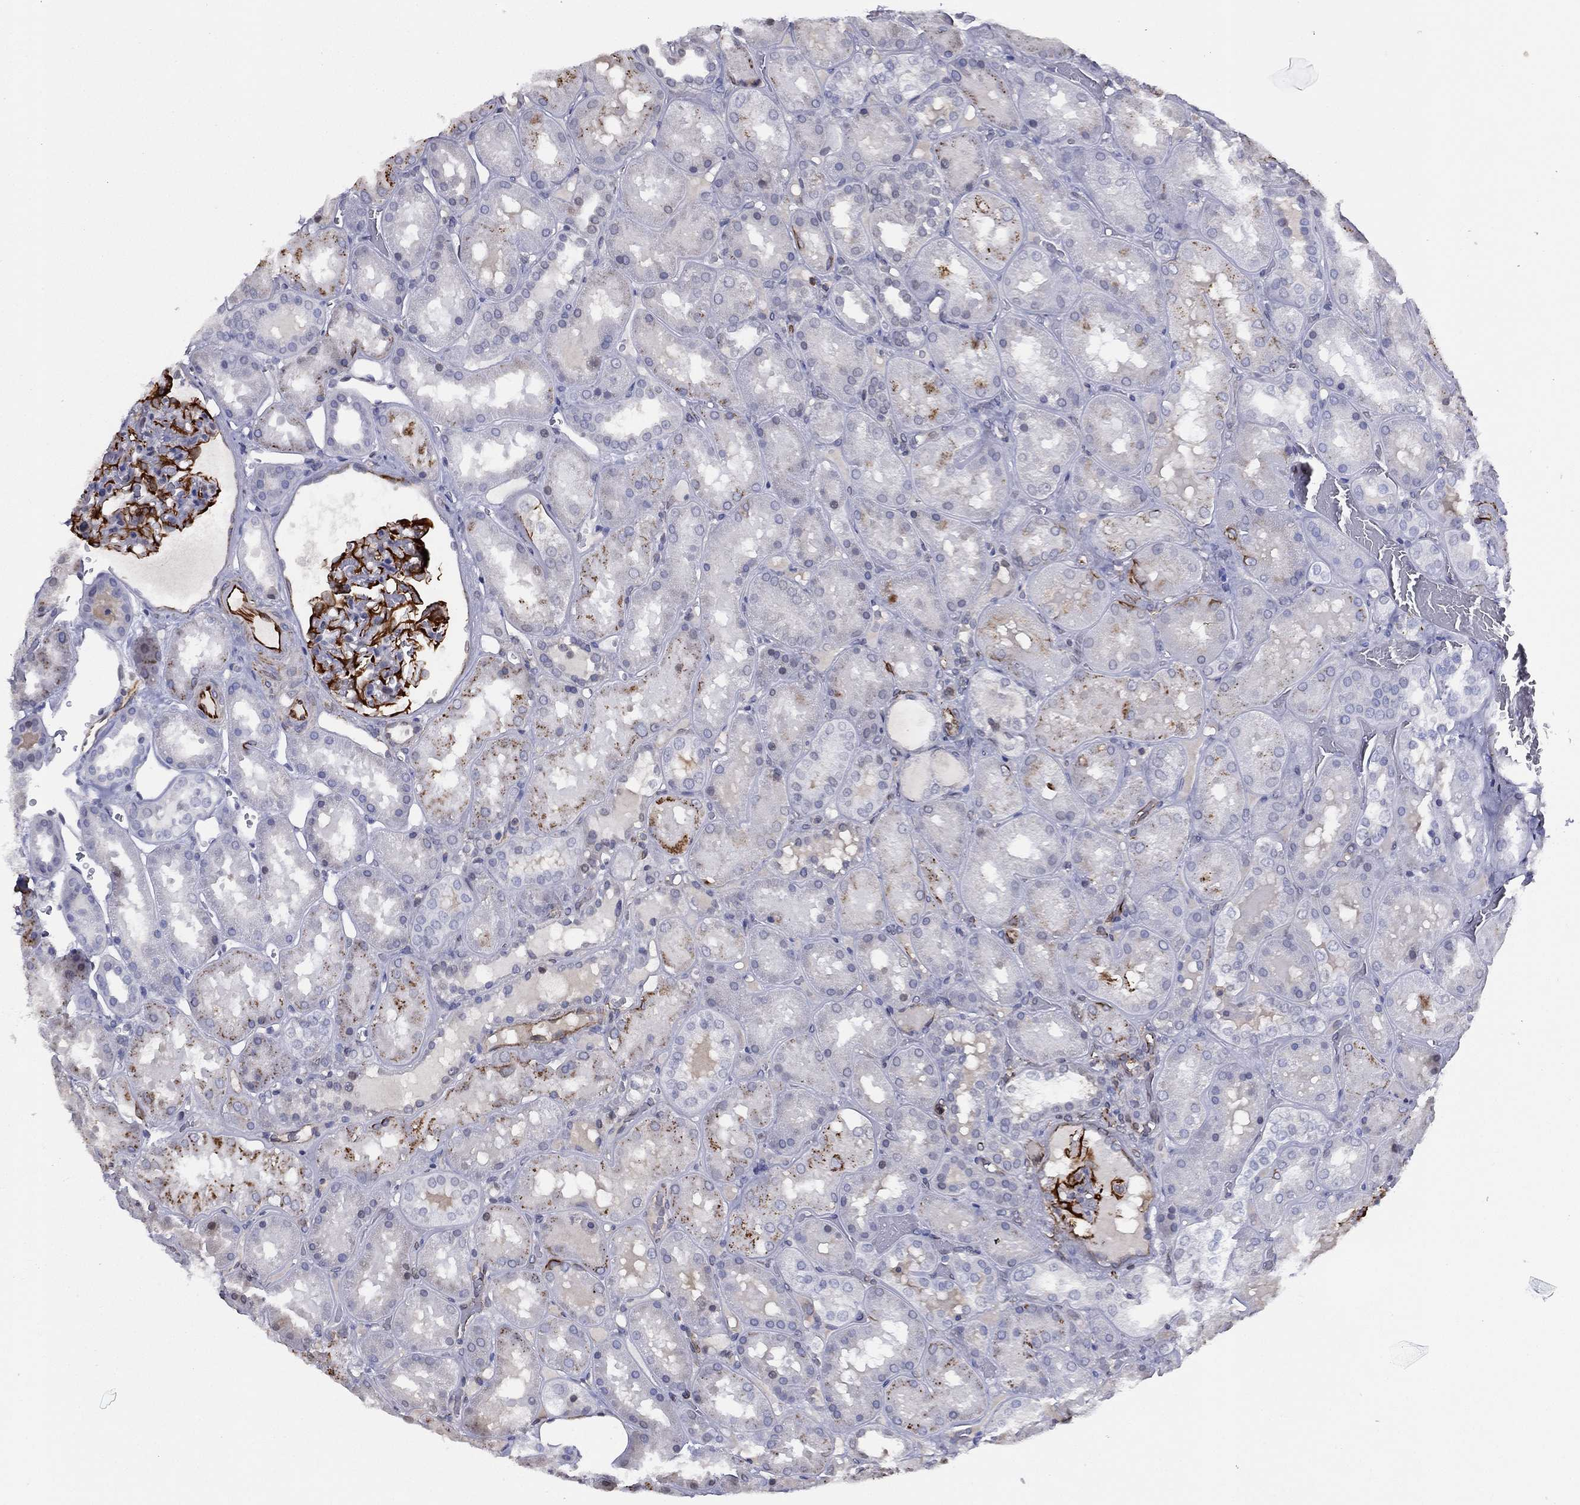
{"staining": {"intensity": "strong", "quantity": "25%-75%", "location": "cytoplasmic/membranous"}, "tissue": "kidney", "cell_type": "Cells in glomeruli", "image_type": "normal", "snomed": [{"axis": "morphology", "description": "Normal tissue, NOS"}, {"axis": "topography", "description": "Kidney"}], "caption": "Immunohistochemical staining of unremarkable human kidney shows strong cytoplasmic/membranous protein staining in approximately 25%-75% of cells in glomeruli. The protein is shown in brown color, while the nuclei are stained blue.", "gene": "MAS1", "patient": {"sex": "male", "age": 73}}